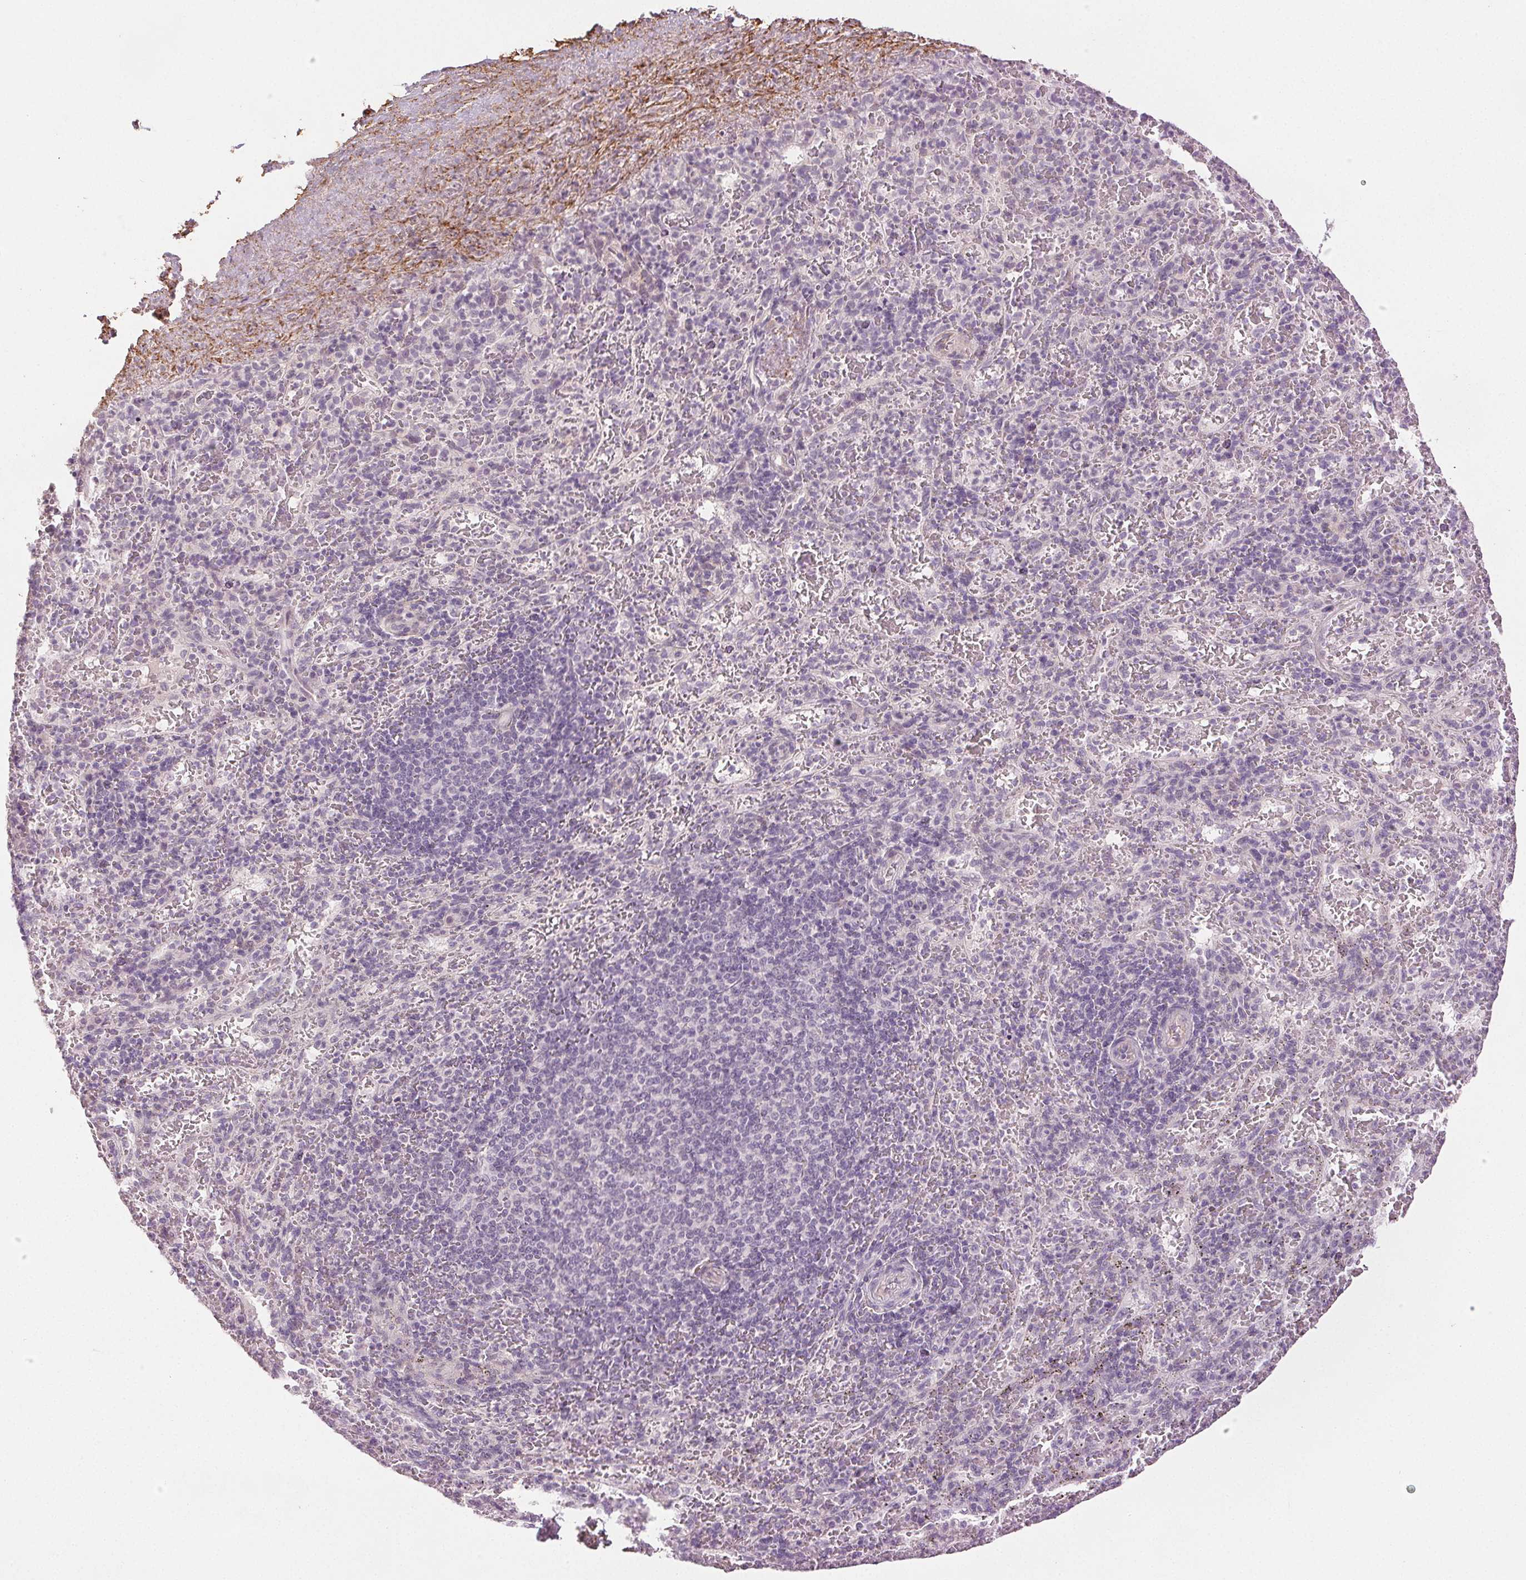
{"staining": {"intensity": "negative", "quantity": "none", "location": "none"}, "tissue": "spleen", "cell_type": "Cells in red pulp", "image_type": "normal", "snomed": [{"axis": "morphology", "description": "Normal tissue, NOS"}, {"axis": "topography", "description": "Spleen"}], "caption": "Immunohistochemical staining of unremarkable human spleen displays no significant positivity in cells in red pulp. (Stains: DAB (3,3'-diaminobenzidine) immunohistochemistry with hematoxylin counter stain, Microscopy: brightfield microscopy at high magnification).", "gene": "FBN1", "patient": {"sex": "male", "age": 57}}